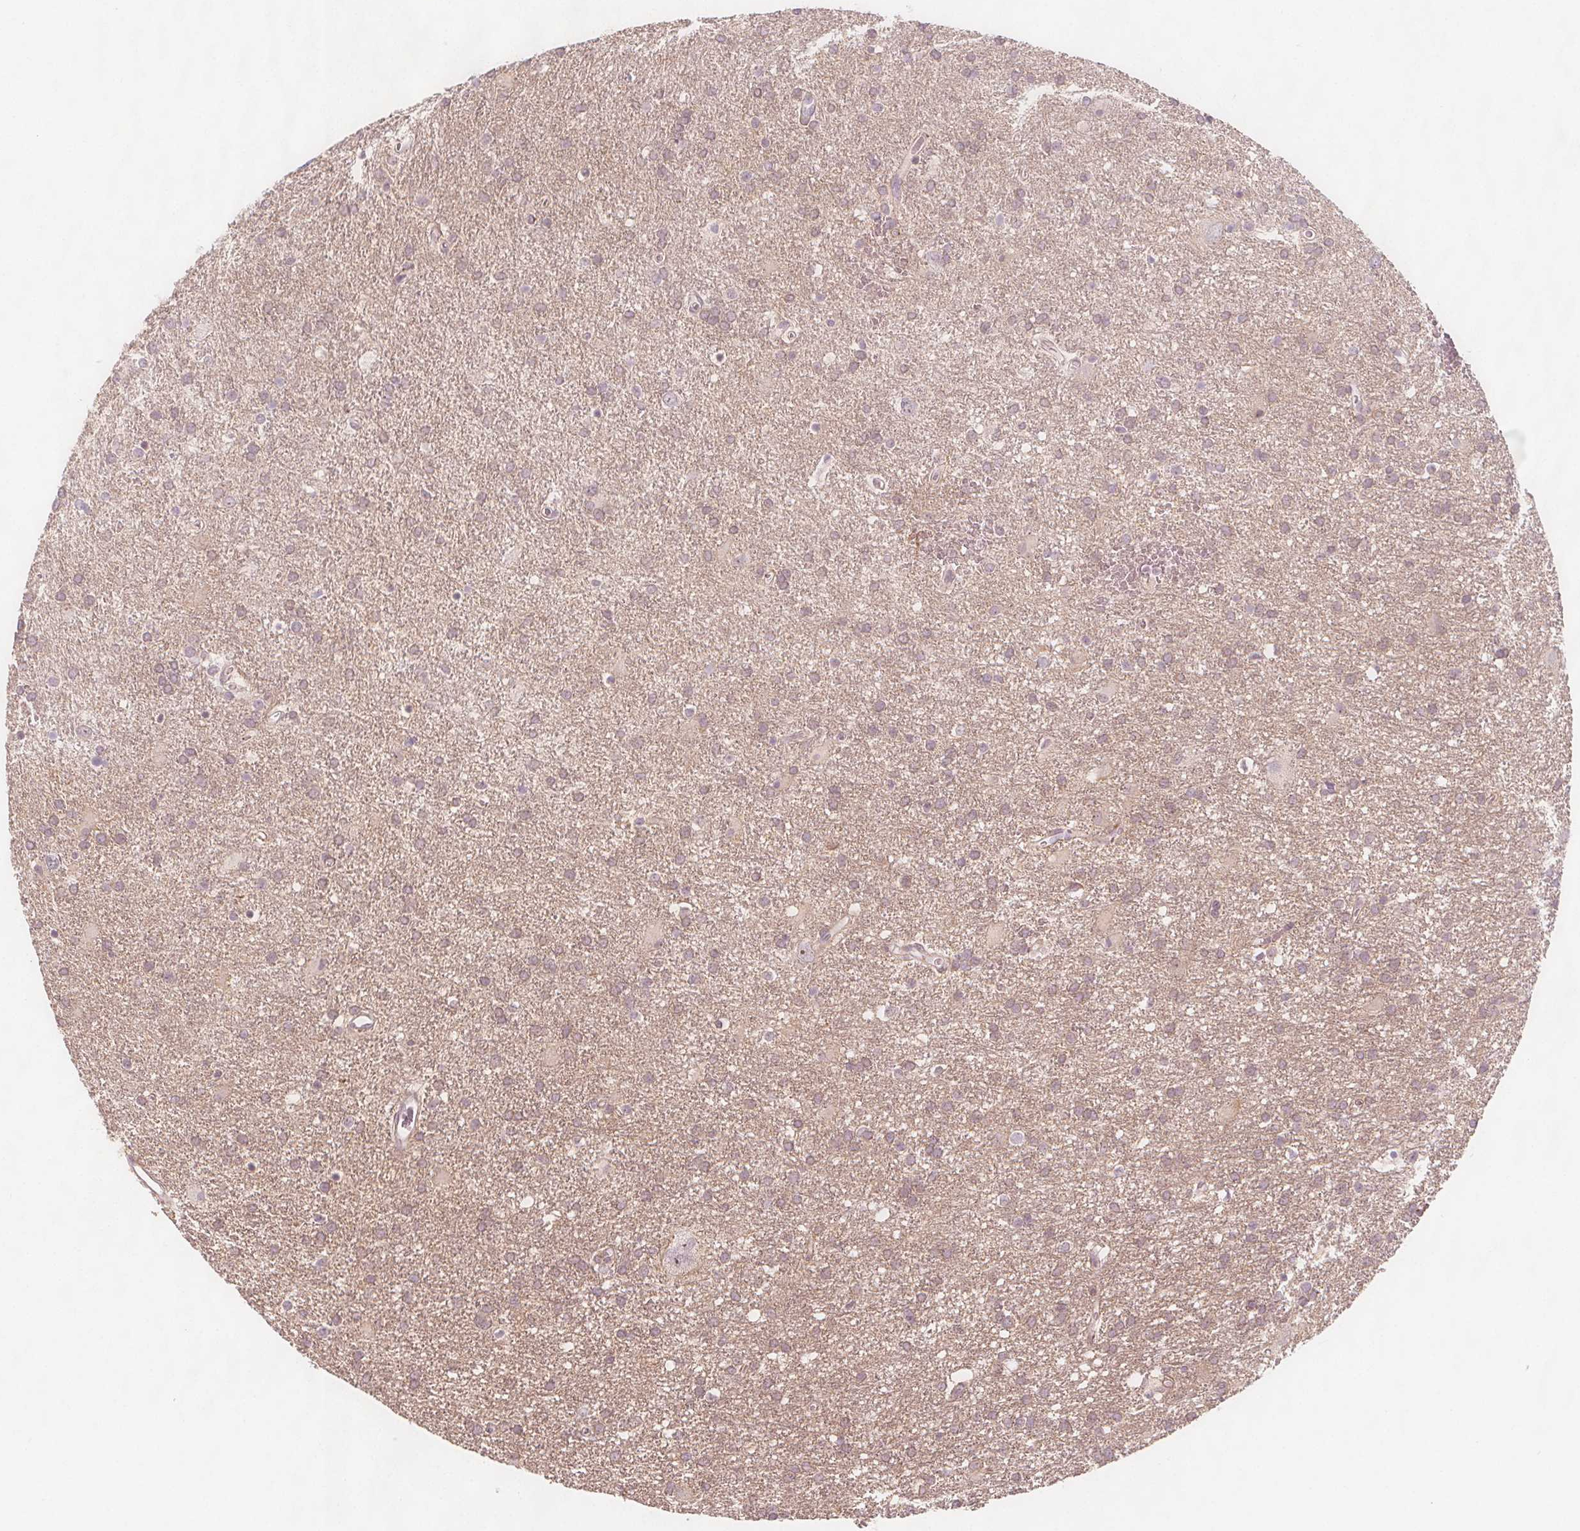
{"staining": {"intensity": "negative", "quantity": "none", "location": "none"}, "tissue": "glioma", "cell_type": "Tumor cells", "image_type": "cancer", "snomed": [{"axis": "morphology", "description": "Glioma, malignant, Low grade"}, {"axis": "topography", "description": "Brain"}], "caption": "The image exhibits no staining of tumor cells in glioma.", "gene": "C1orf167", "patient": {"sex": "male", "age": 66}}